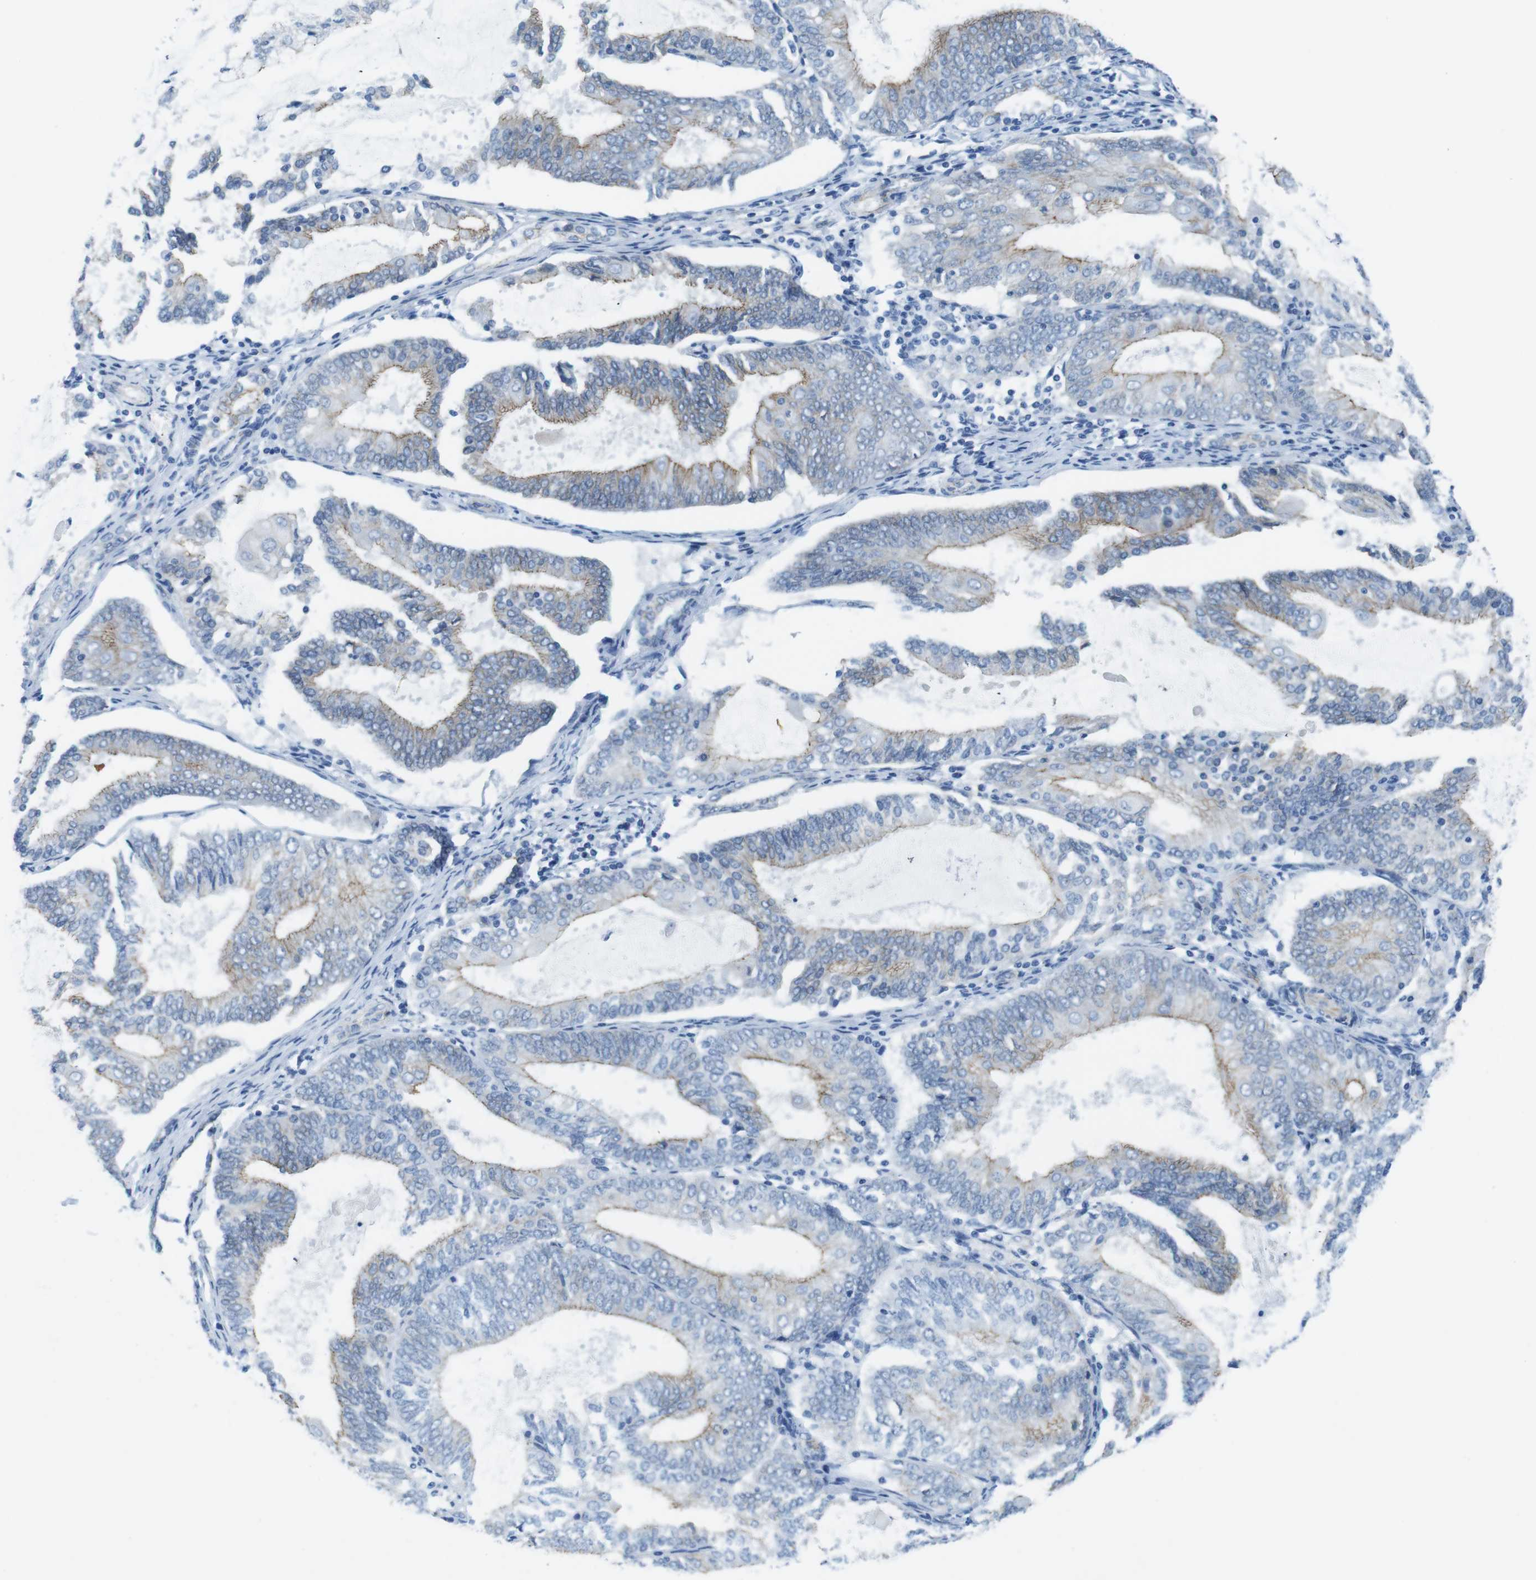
{"staining": {"intensity": "weak", "quantity": "25%-75%", "location": "cytoplasmic/membranous"}, "tissue": "endometrial cancer", "cell_type": "Tumor cells", "image_type": "cancer", "snomed": [{"axis": "morphology", "description": "Adenocarcinoma, NOS"}, {"axis": "topography", "description": "Endometrium"}], "caption": "Weak cytoplasmic/membranous staining is identified in about 25%-75% of tumor cells in endometrial adenocarcinoma. The staining is performed using DAB brown chromogen to label protein expression. The nuclei are counter-stained blue using hematoxylin.", "gene": "SLC6A6", "patient": {"sex": "female", "age": 81}}